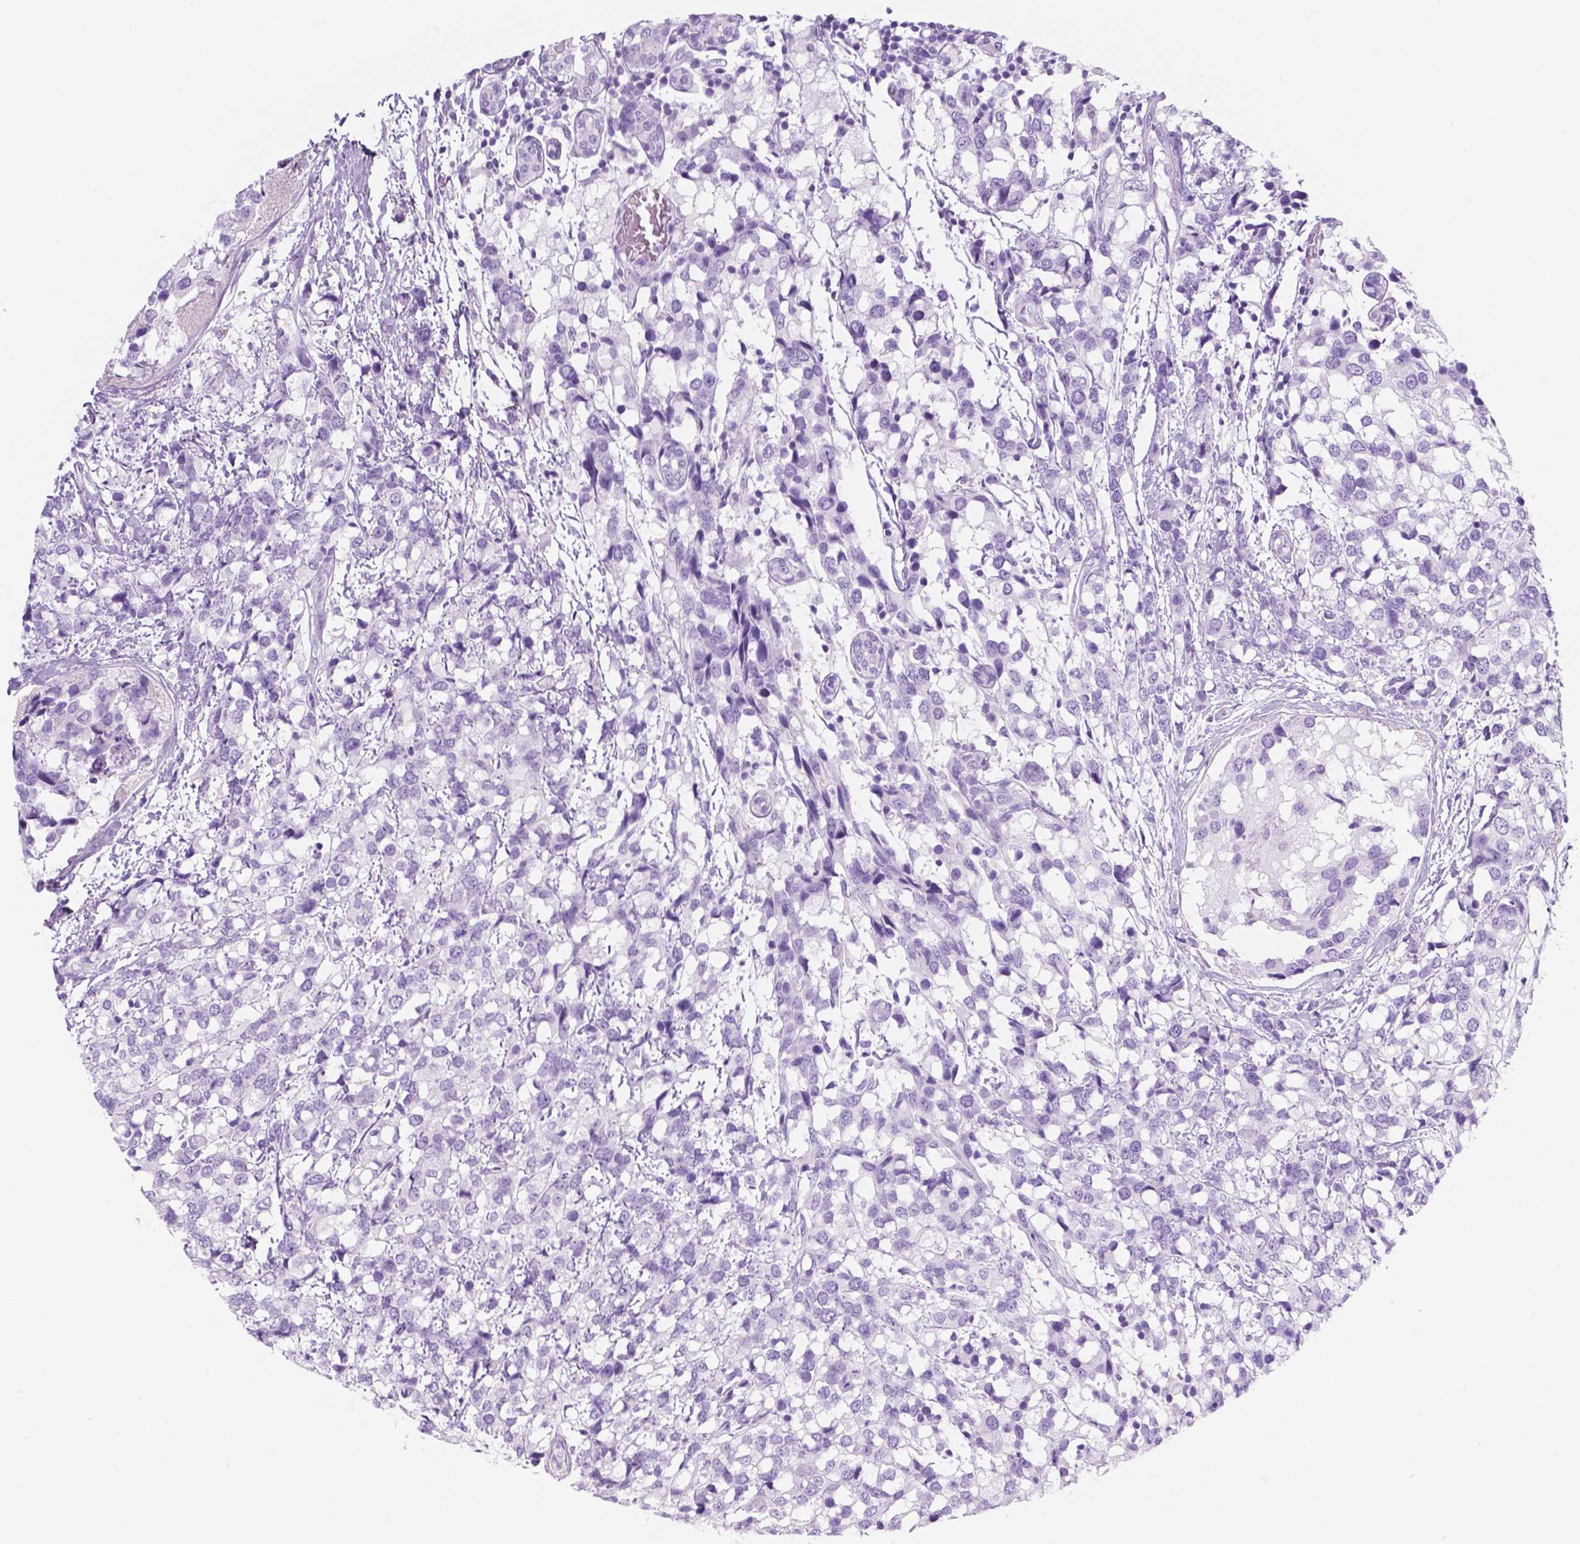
{"staining": {"intensity": "negative", "quantity": "none", "location": "none"}, "tissue": "breast cancer", "cell_type": "Tumor cells", "image_type": "cancer", "snomed": [{"axis": "morphology", "description": "Lobular carcinoma"}, {"axis": "topography", "description": "Breast"}], "caption": "Tumor cells are negative for protein expression in human lobular carcinoma (breast).", "gene": "CUZD1", "patient": {"sex": "female", "age": 59}}